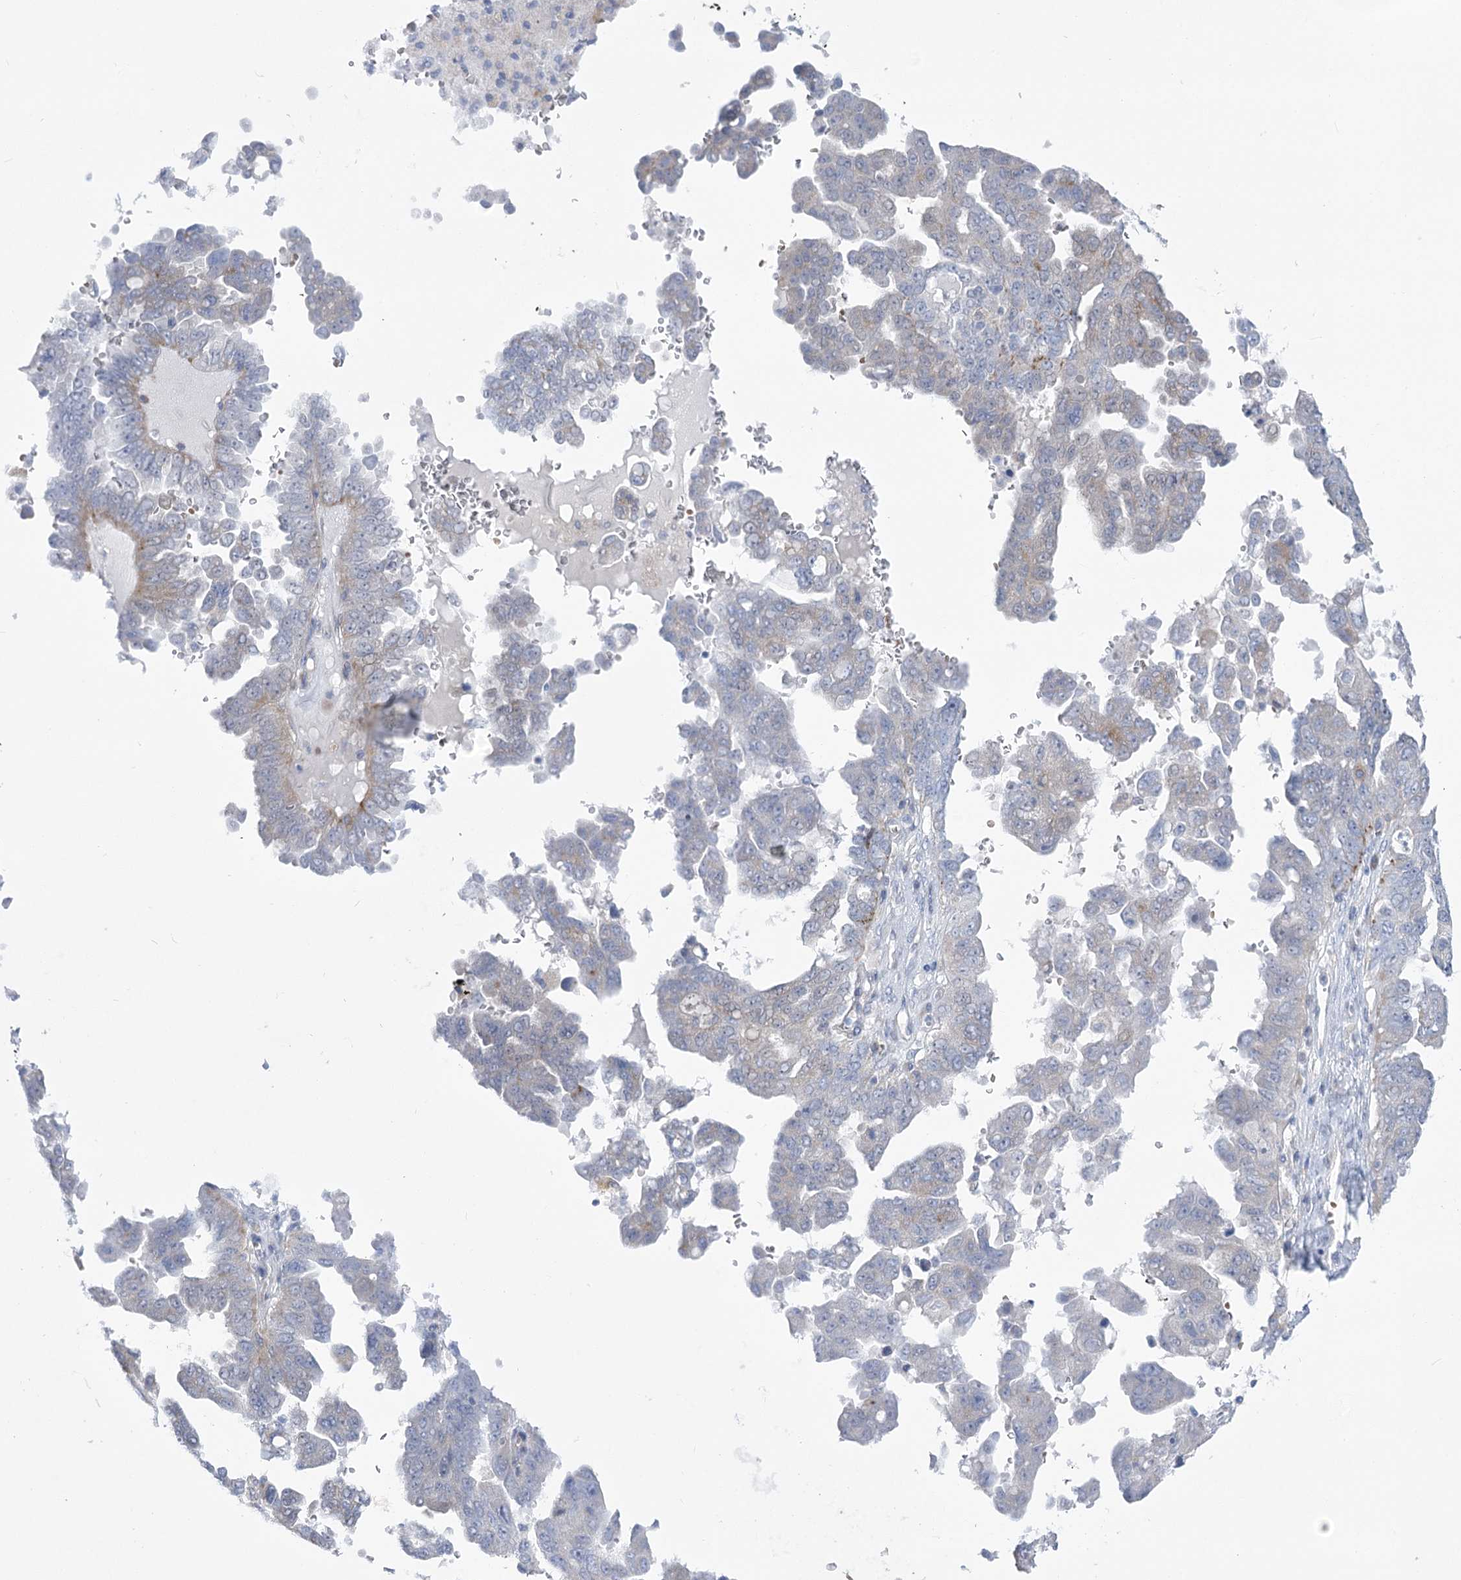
{"staining": {"intensity": "negative", "quantity": "none", "location": "none"}, "tissue": "ovarian cancer", "cell_type": "Tumor cells", "image_type": "cancer", "snomed": [{"axis": "morphology", "description": "Carcinoma, endometroid"}, {"axis": "topography", "description": "Ovary"}], "caption": "High power microscopy micrograph of an IHC photomicrograph of ovarian endometroid carcinoma, revealing no significant staining in tumor cells.", "gene": "SIAE", "patient": {"sex": "female", "age": 62}}